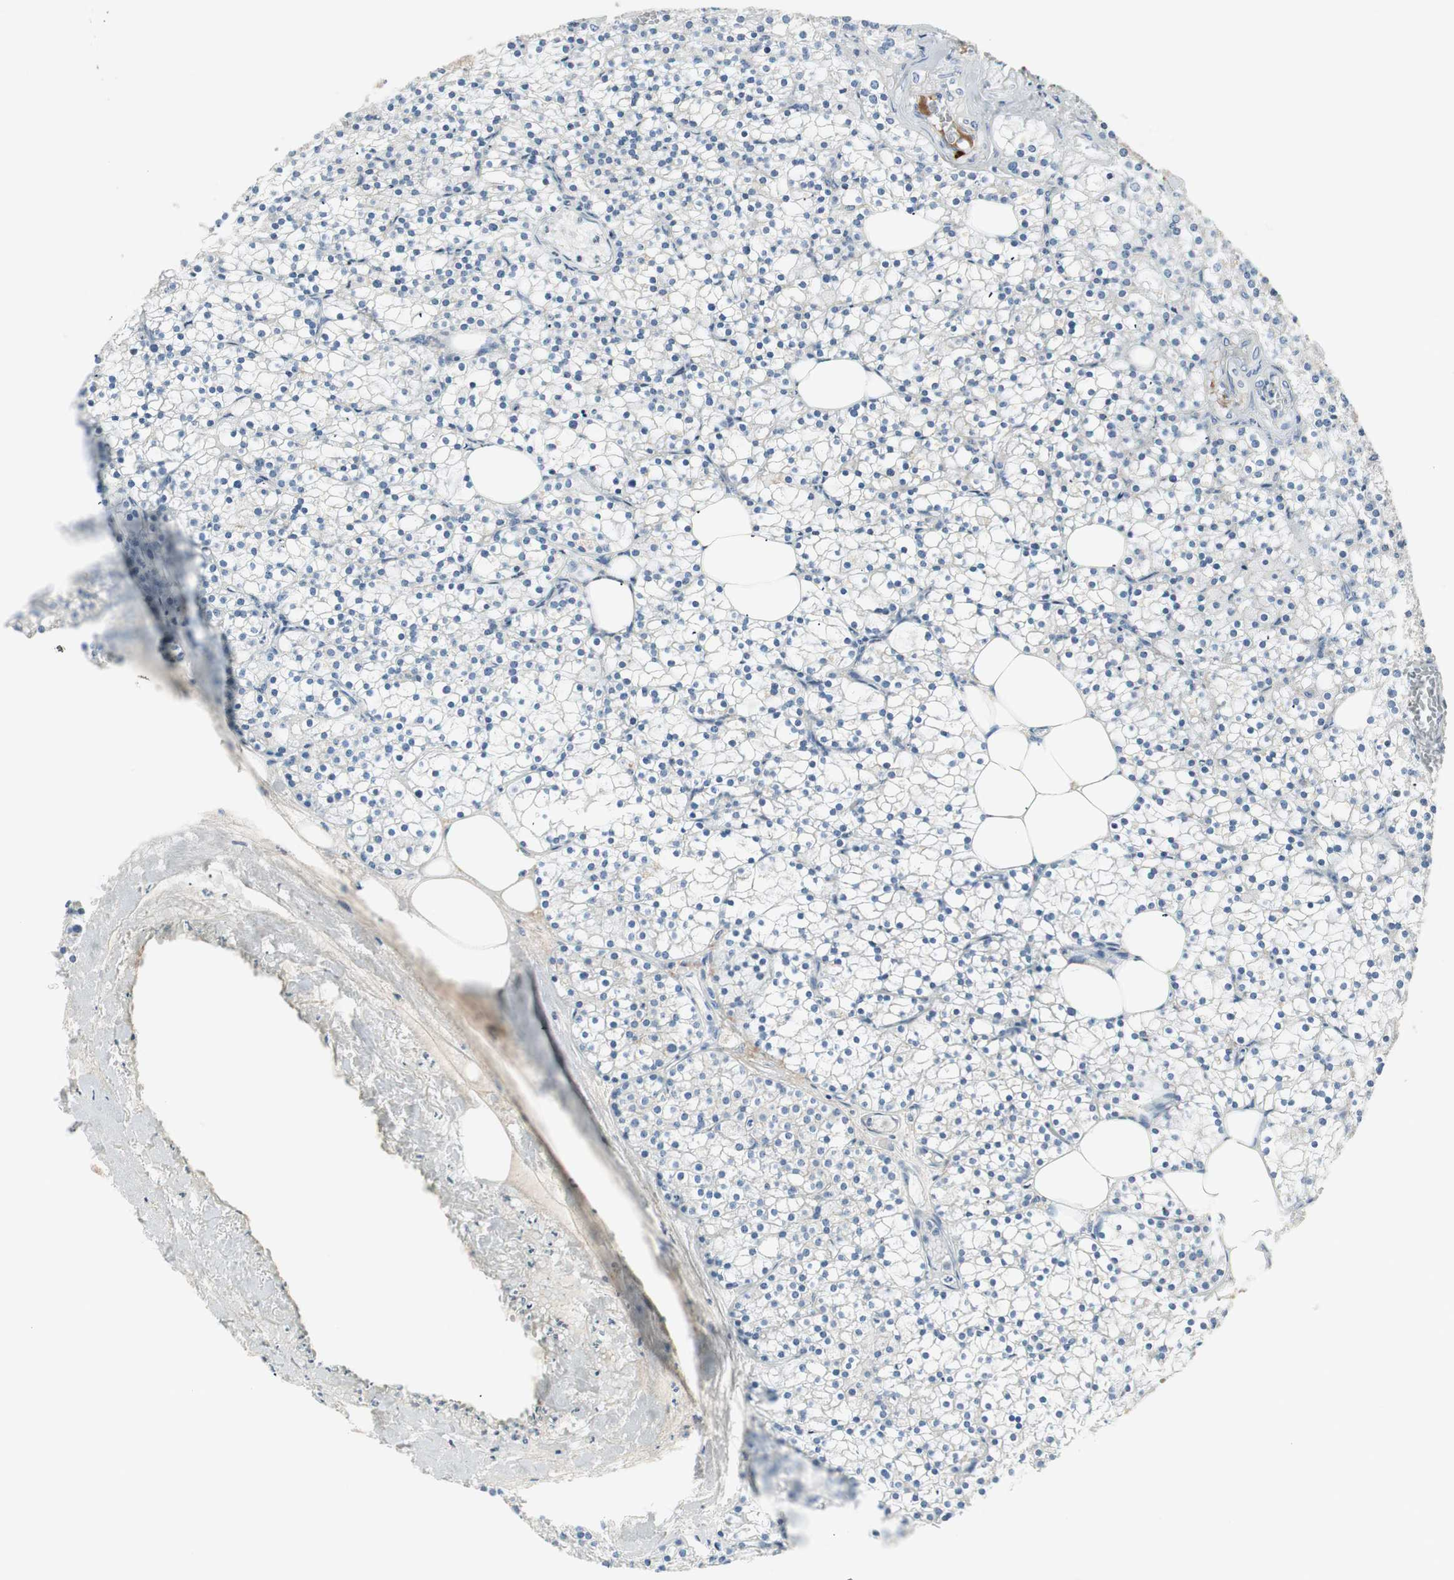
{"staining": {"intensity": "negative", "quantity": "none", "location": "none"}, "tissue": "parathyroid gland", "cell_type": "Glandular cells", "image_type": "normal", "snomed": [{"axis": "morphology", "description": "Normal tissue, NOS"}, {"axis": "topography", "description": "Parathyroid gland"}], "caption": "Immunohistochemistry (IHC) image of normal parathyroid gland: parathyroid gland stained with DAB (3,3'-diaminobenzidine) displays no significant protein positivity in glandular cells.", "gene": "ATP6V1G1", "patient": {"sex": "female", "age": 63}}